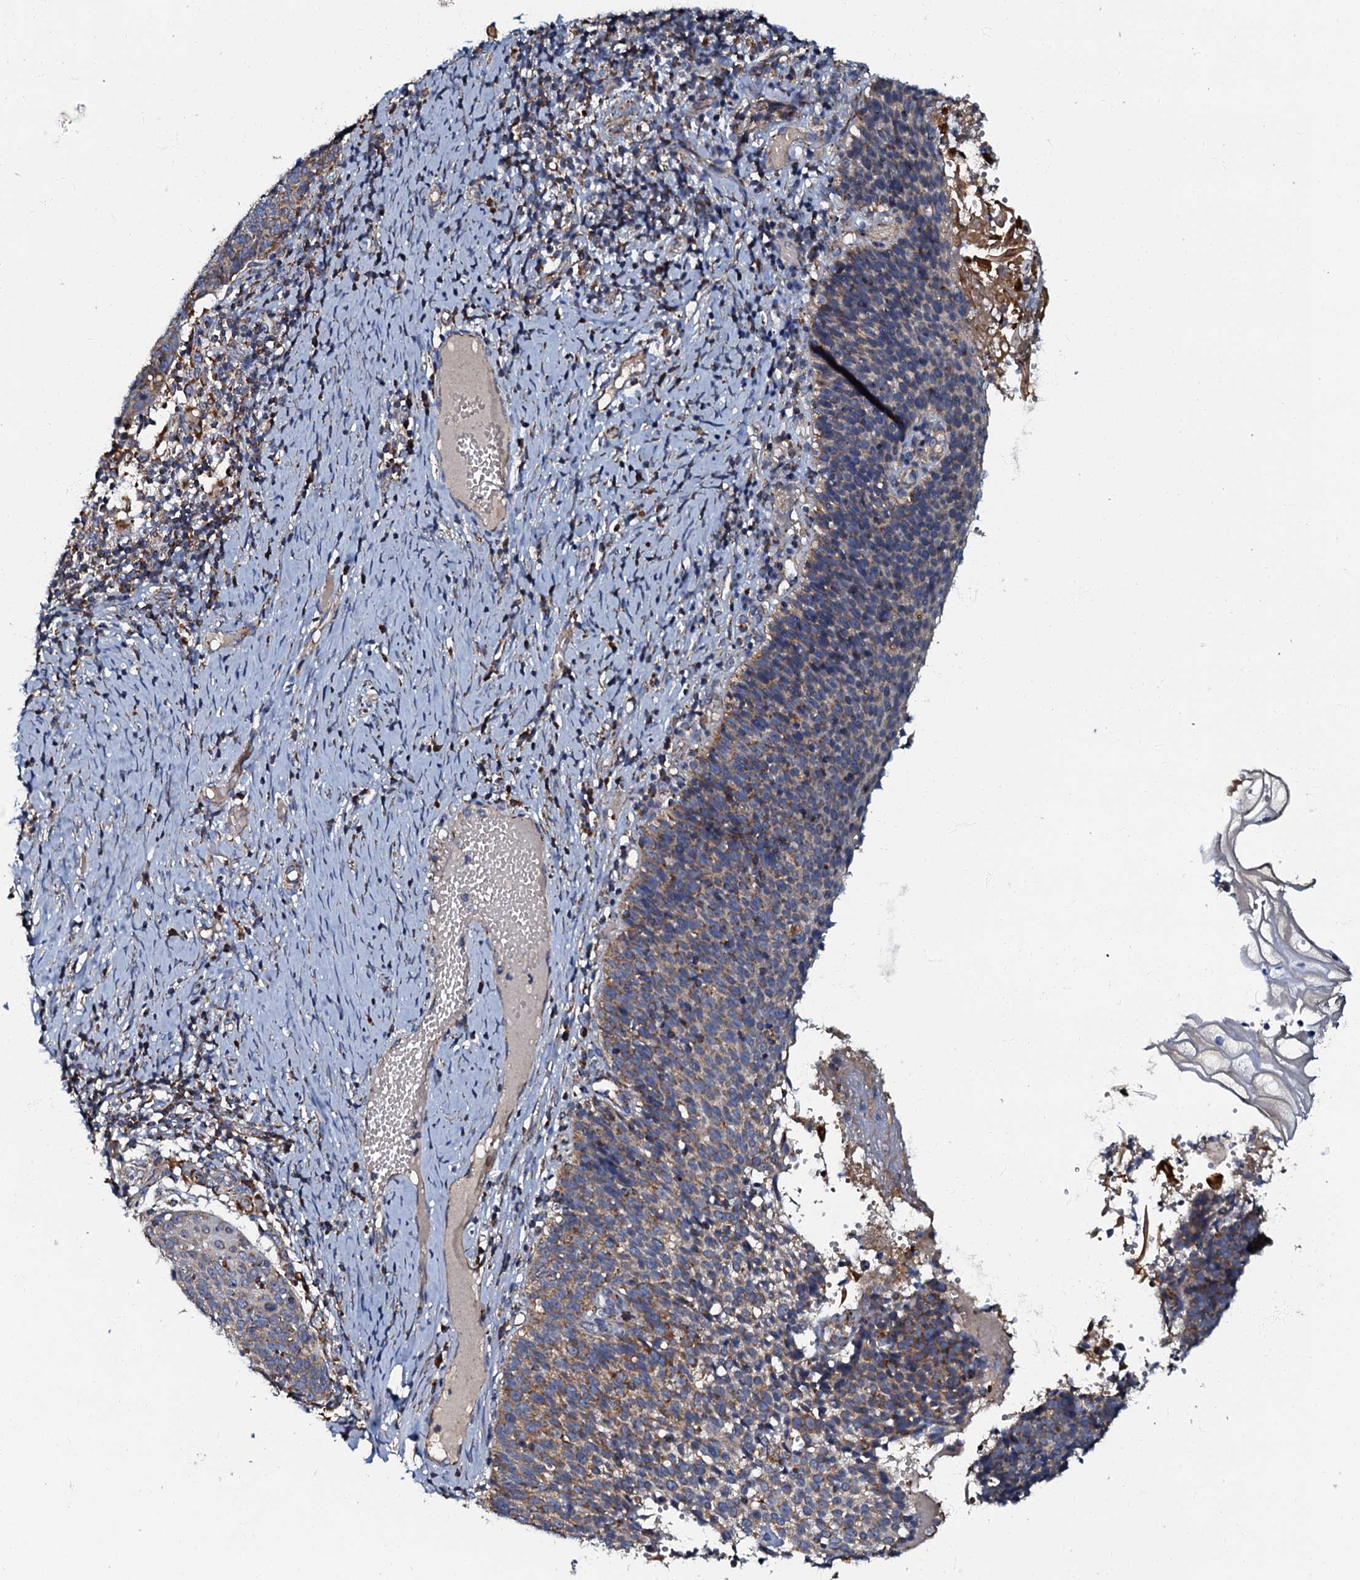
{"staining": {"intensity": "moderate", "quantity": ">75%", "location": "cytoplasmic/membranous"}, "tissue": "cervical cancer", "cell_type": "Tumor cells", "image_type": "cancer", "snomed": [{"axis": "morphology", "description": "Normal tissue, NOS"}, {"axis": "morphology", "description": "Squamous cell carcinoma, NOS"}, {"axis": "topography", "description": "Cervix"}], "caption": "Approximately >75% of tumor cells in squamous cell carcinoma (cervical) exhibit moderate cytoplasmic/membranous protein staining as visualized by brown immunohistochemical staining.", "gene": "NDUFA12", "patient": {"sex": "female", "age": 39}}